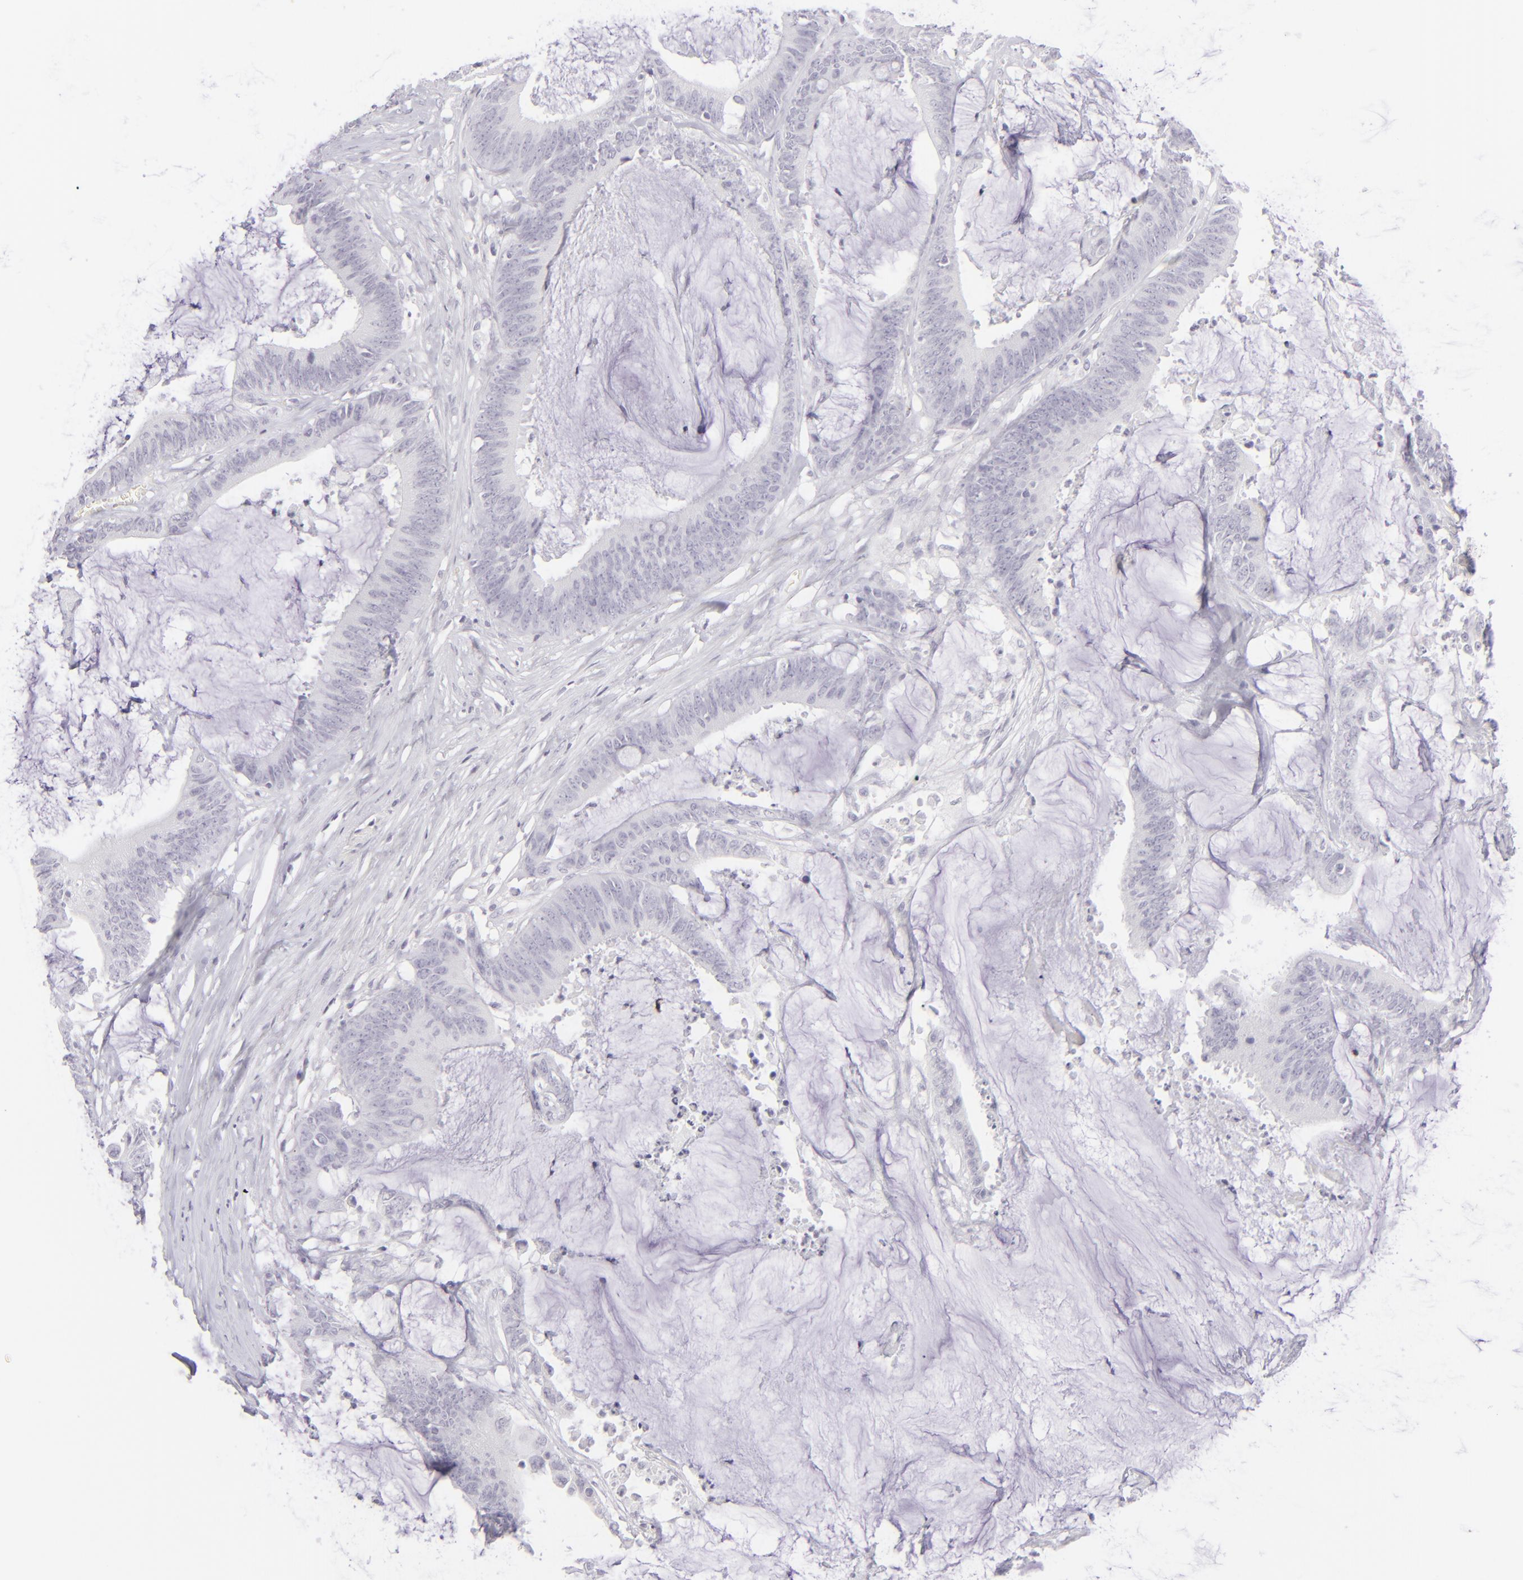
{"staining": {"intensity": "negative", "quantity": "none", "location": "none"}, "tissue": "colorectal cancer", "cell_type": "Tumor cells", "image_type": "cancer", "snomed": [{"axis": "morphology", "description": "Adenocarcinoma, NOS"}, {"axis": "topography", "description": "Rectum"}], "caption": "A high-resolution image shows immunohistochemistry (IHC) staining of colorectal cancer, which shows no significant expression in tumor cells.", "gene": "FCER2", "patient": {"sex": "female", "age": 66}}